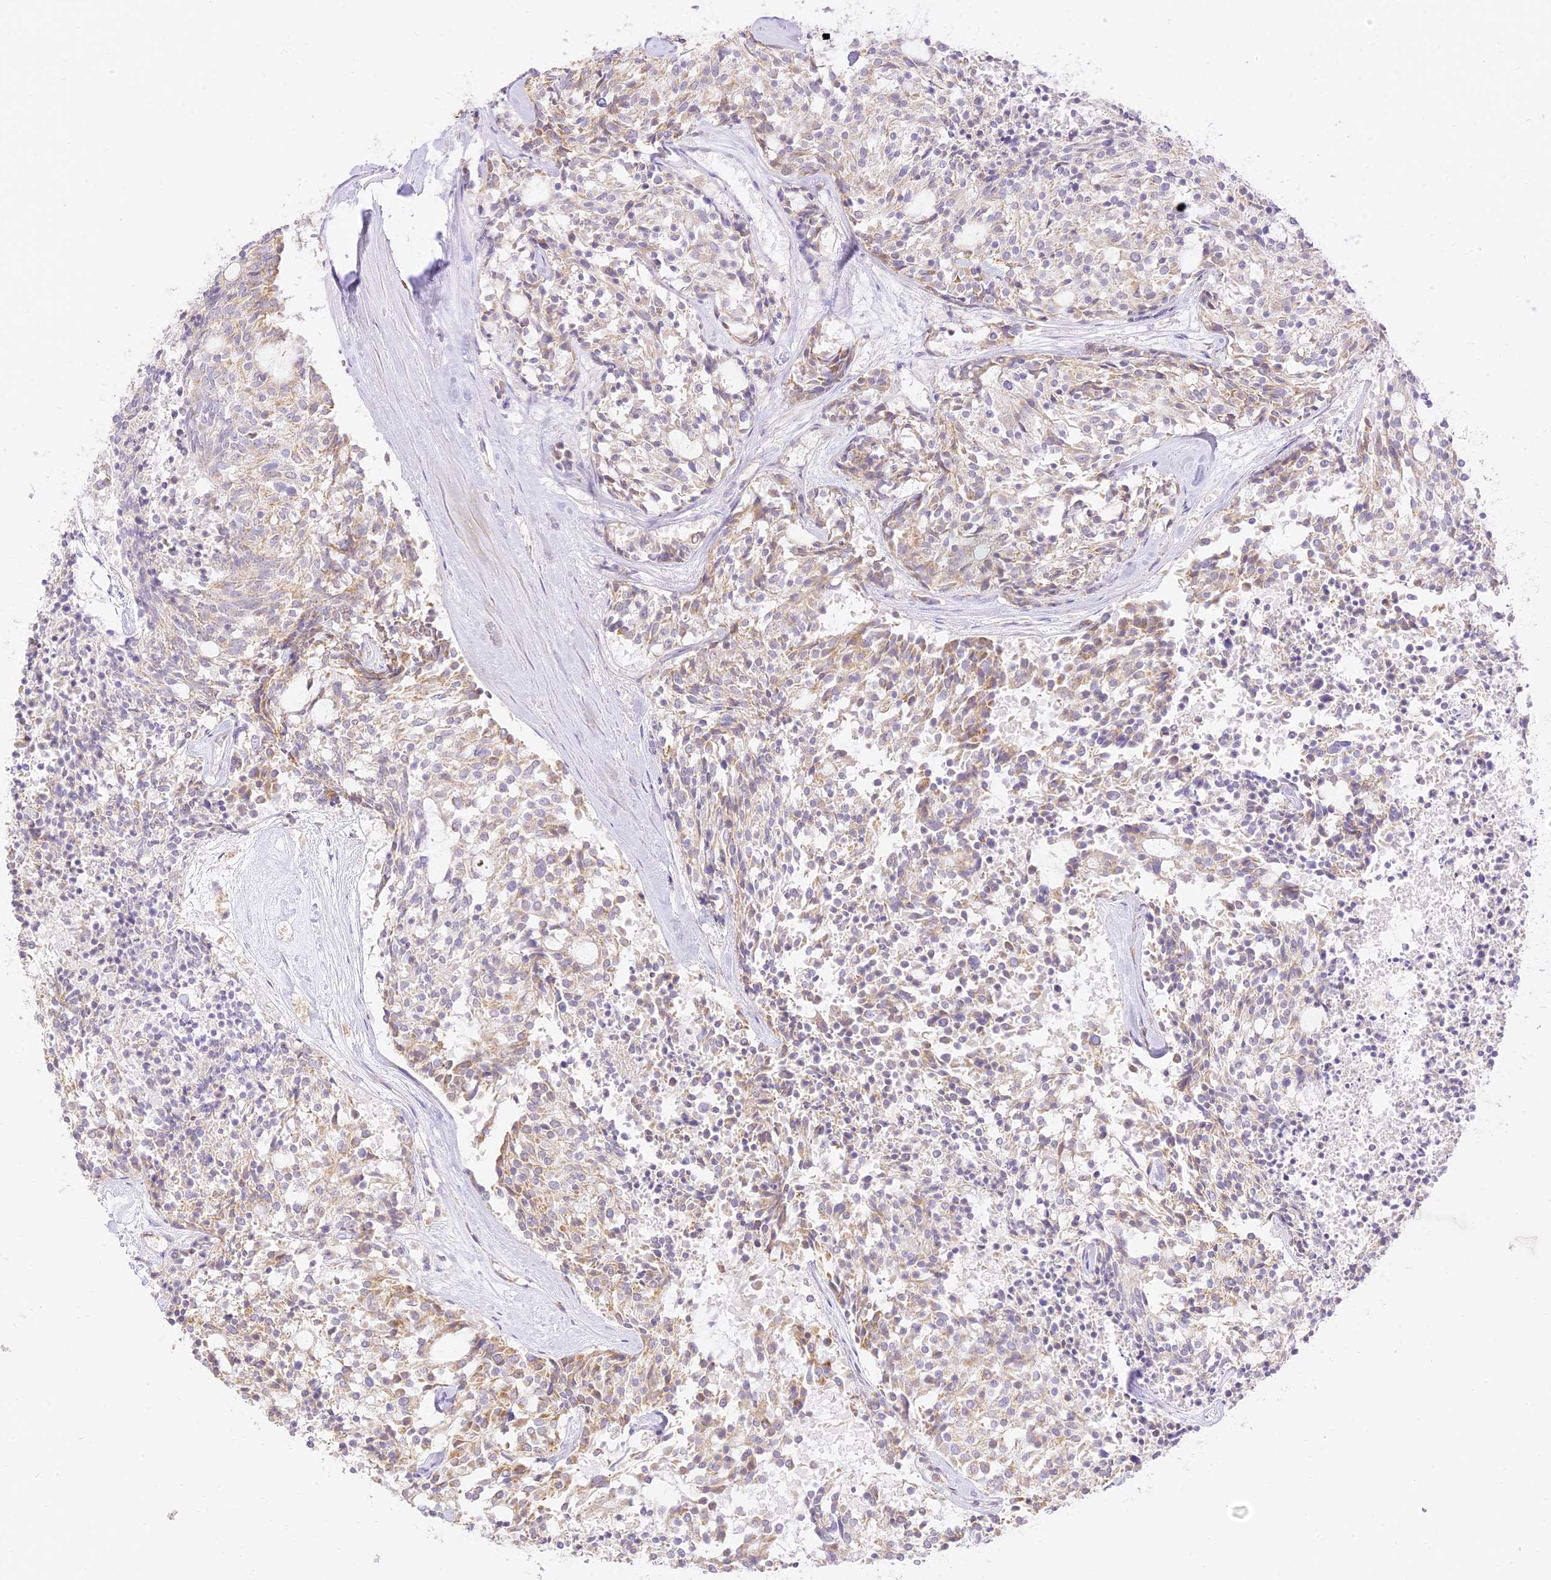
{"staining": {"intensity": "weak", "quantity": "25%-75%", "location": "cytoplasmic/membranous"}, "tissue": "carcinoid", "cell_type": "Tumor cells", "image_type": "cancer", "snomed": [{"axis": "morphology", "description": "Carcinoid, malignant, NOS"}, {"axis": "topography", "description": "Pancreas"}], "caption": "Carcinoid tissue displays weak cytoplasmic/membranous expression in approximately 25%-75% of tumor cells", "gene": "LRRC15", "patient": {"sex": "female", "age": 54}}